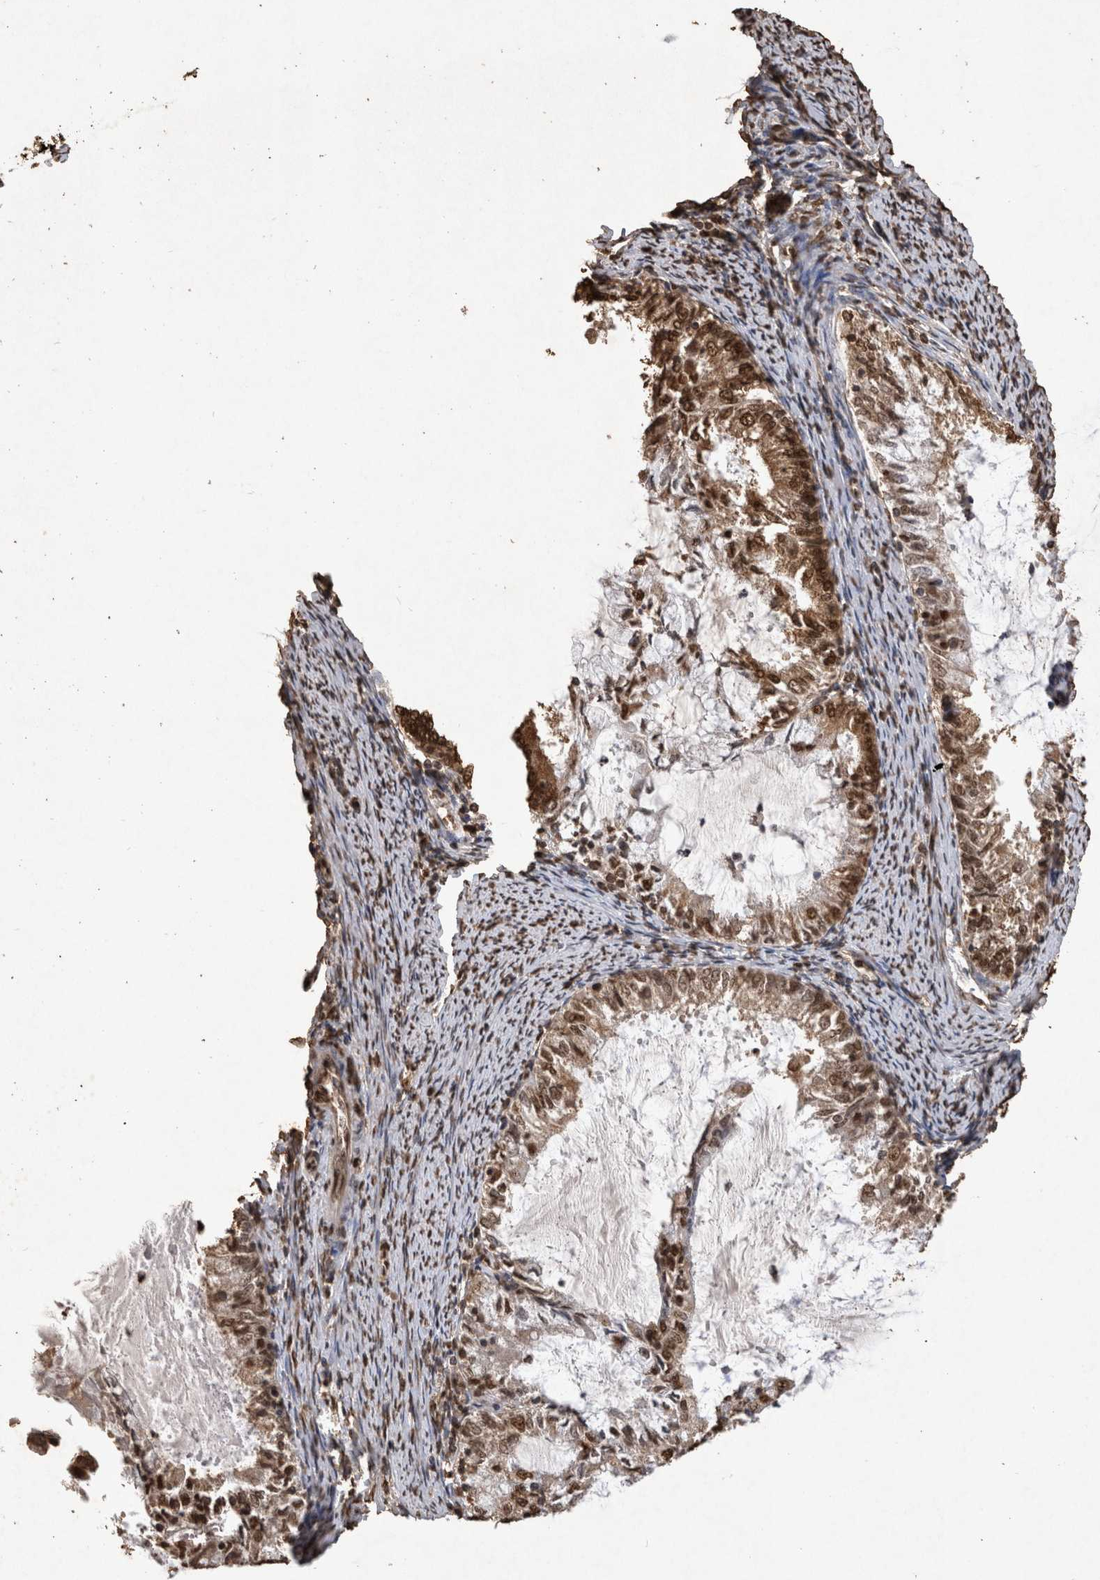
{"staining": {"intensity": "moderate", "quantity": ">75%", "location": "cytoplasmic/membranous,nuclear"}, "tissue": "endometrial cancer", "cell_type": "Tumor cells", "image_type": "cancer", "snomed": [{"axis": "morphology", "description": "Adenocarcinoma, NOS"}, {"axis": "topography", "description": "Endometrium"}], "caption": "A histopathology image showing moderate cytoplasmic/membranous and nuclear positivity in about >75% of tumor cells in adenocarcinoma (endometrial), as visualized by brown immunohistochemical staining.", "gene": "OAS2", "patient": {"sex": "female", "age": 57}}